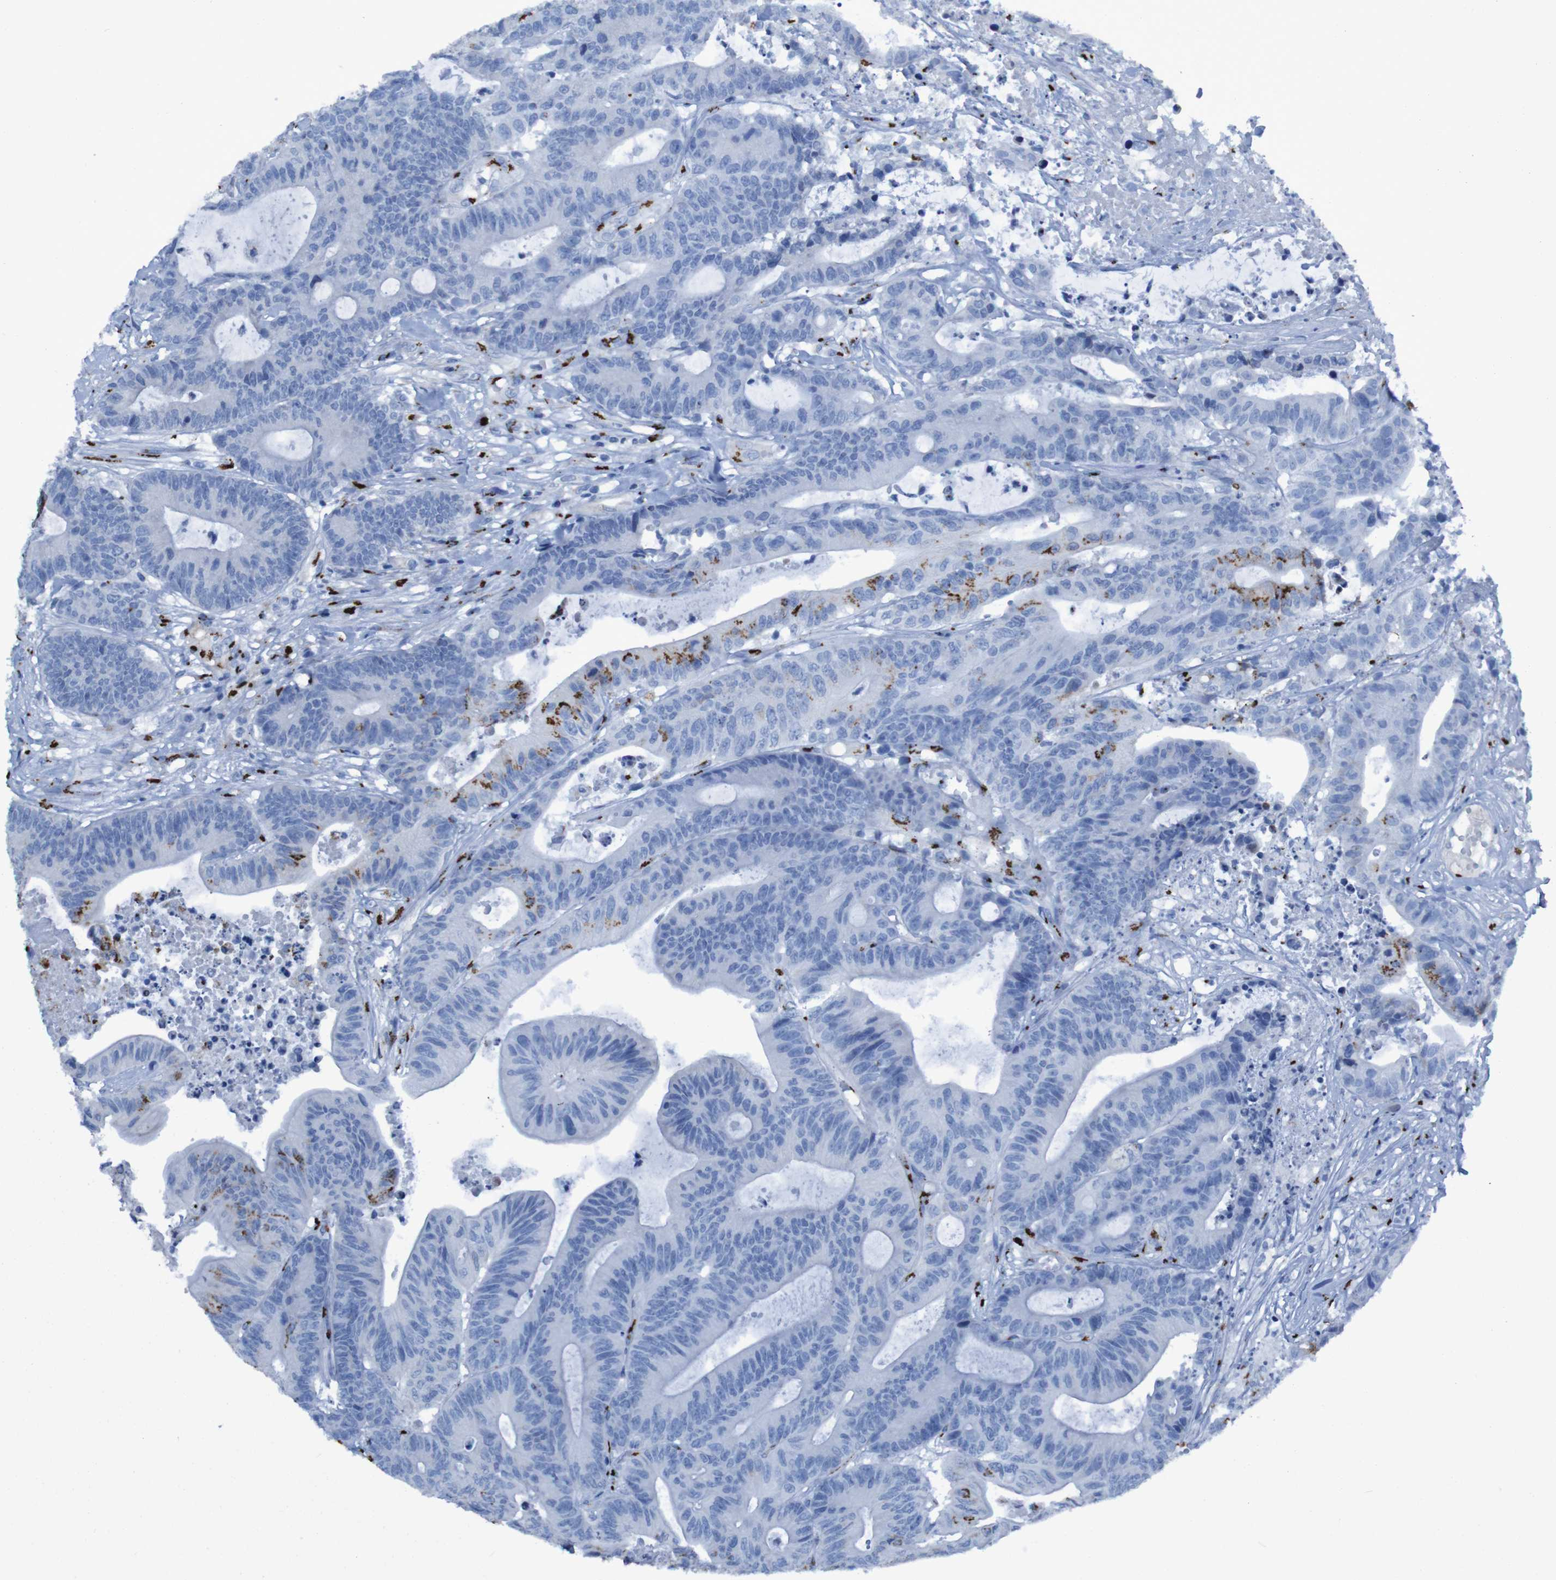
{"staining": {"intensity": "moderate", "quantity": "<25%", "location": "cytoplasmic/membranous"}, "tissue": "colorectal cancer", "cell_type": "Tumor cells", "image_type": "cancer", "snomed": [{"axis": "morphology", "description": "Adenocarcinoma, NOS"}, {"axis": "topography", "description": "Colon"}], "caption": "Colorectal adenocarcinoma tissue exhibits moderate cytoplasmic/membranous staining in about <25% of tumor cells Nuclei are stained in blue.", "gene": "GOLM1", "patient": {"sex": "female", "age": 84}}